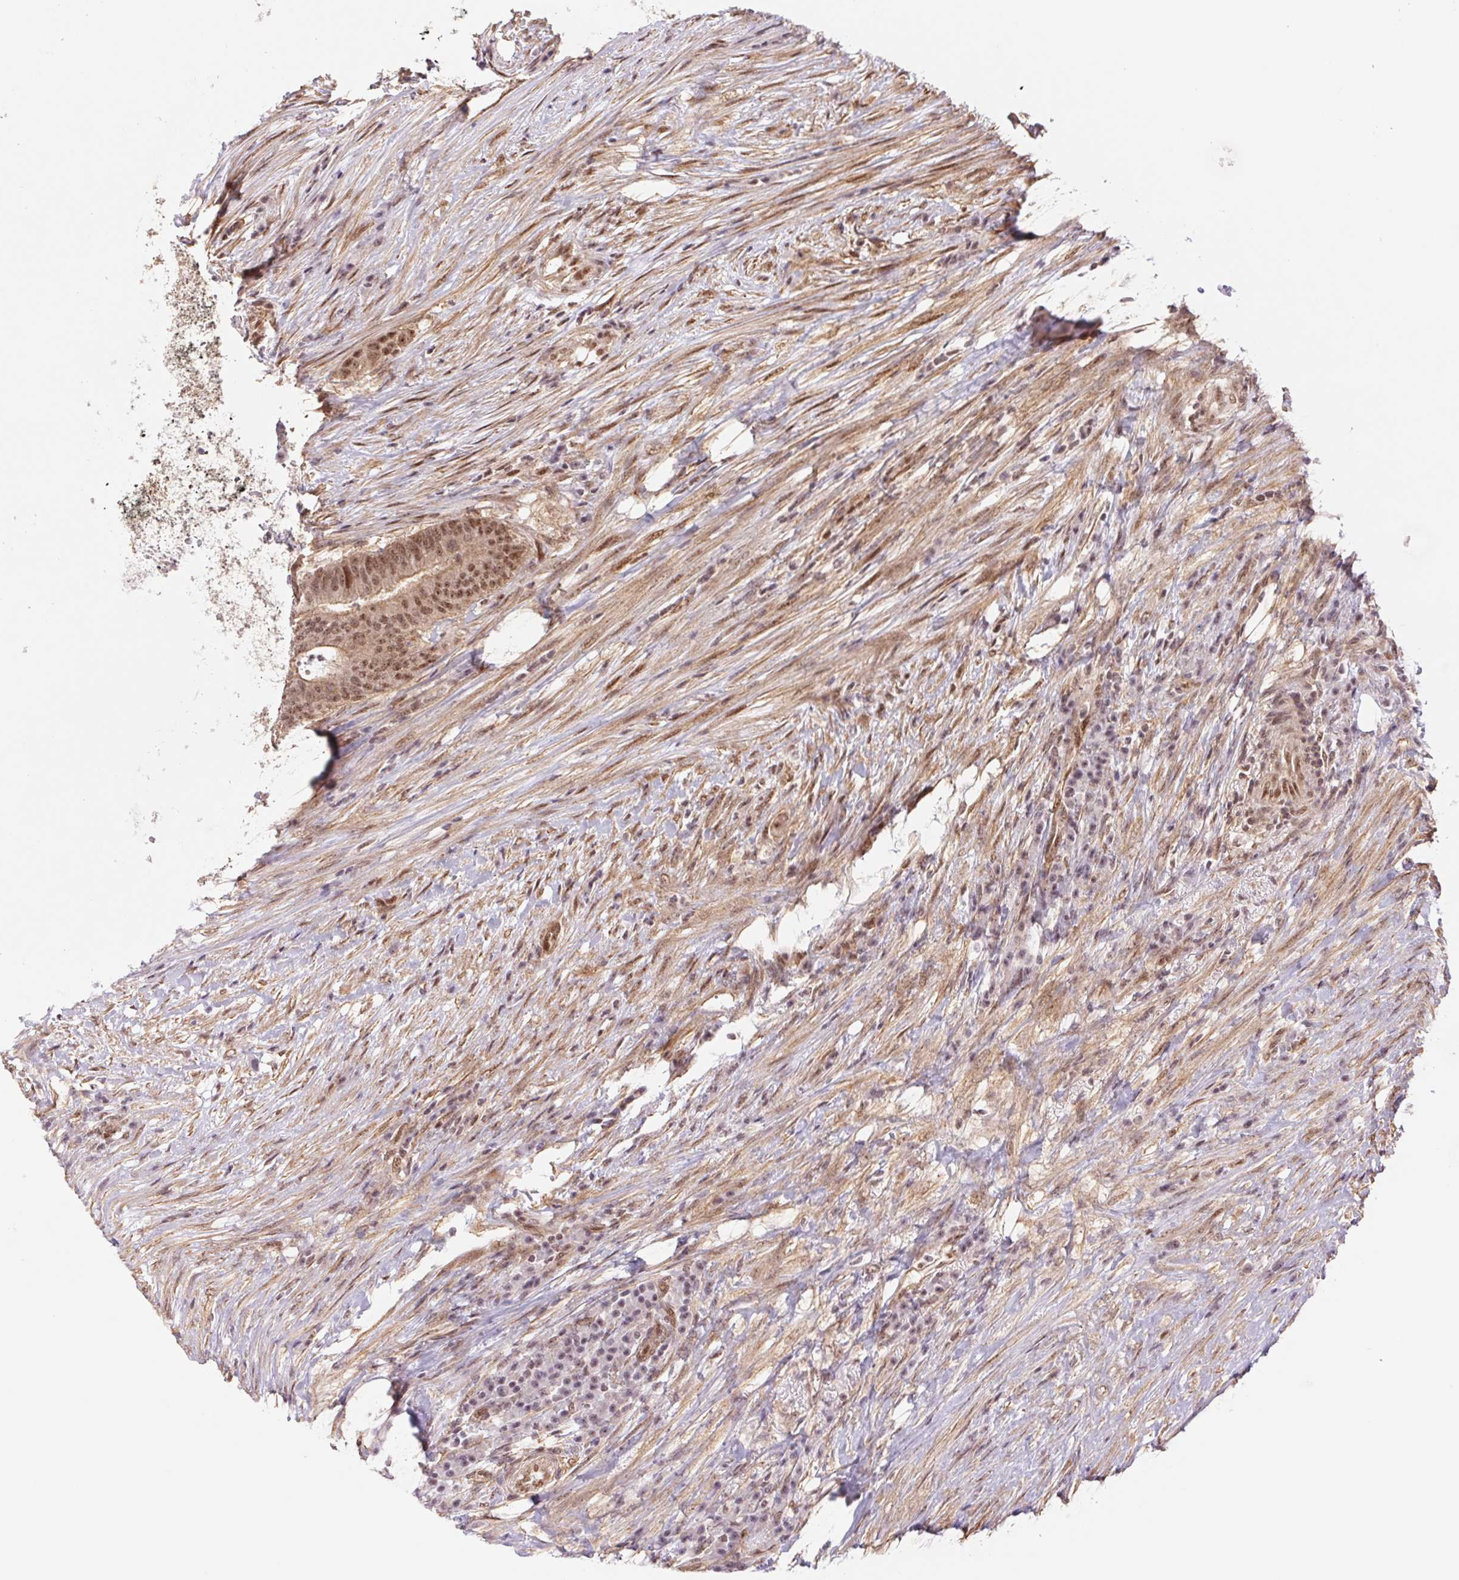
{"staining": {"intensity": "moderate", "quantity": ">75%", "location": "nuclear"}, "tissue": "colorectal cancer", "cell_type": "Tumor cells", "image_type": "cancer", "snomed": [{"axis": "morphology", "description": "Adenocarcinoma, NOS"}, {"axis": "topography", "description": "Colon"}], "caption": "This photomicrograph reveals immunohistochemistry staining of human colorectal cancer (adenocarcinoma), with medium moderate nuclear expression in about >75% of tumor cells.", "gene": "CWC25", "patient": {"sex": "female", "age": 43}}